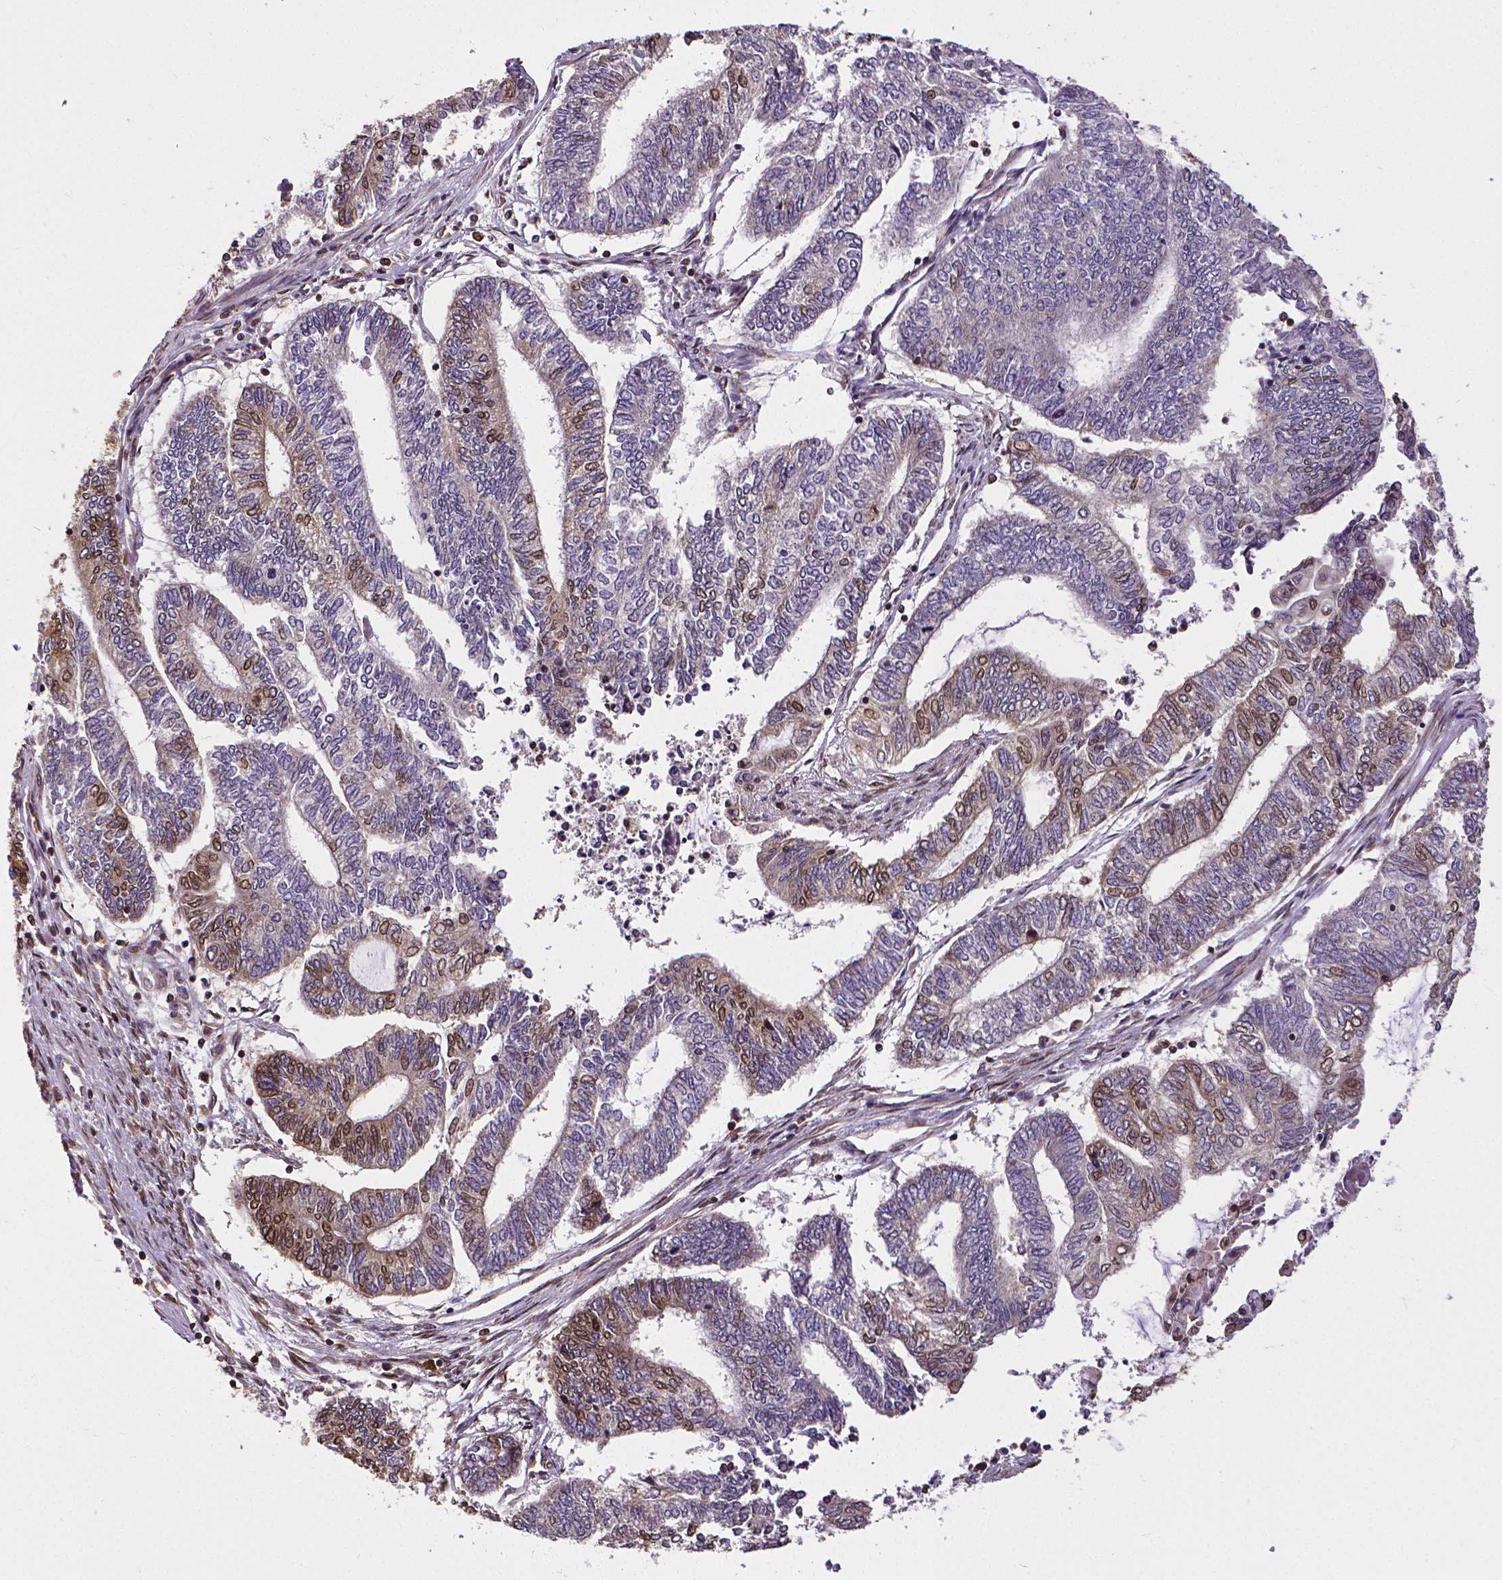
{"staining": {"intensity": "strong", "quantity": "25%-75%", "location": "cytoplasmic/membranous,nuclear"}, "tissue": "endometrial cancer", "cell_type": "Tumor cells", "image_type": "cancer", "snomed": [{"axis": "morphology", "description": "Adenocarcinoma, NOS"}, {"axis": "topography", "description": "Uterus"}, {"axis": "topography", "description": "Endometrium"}], "caption": "A histopathology image of human adenocarcinoma (endometrial) stained for a protein shows strong cytoplasmic/membranous and nuclear brown staining in tumor cells.", "gene": "MTDH", "patient": {"sex": "female", "age": 70}}